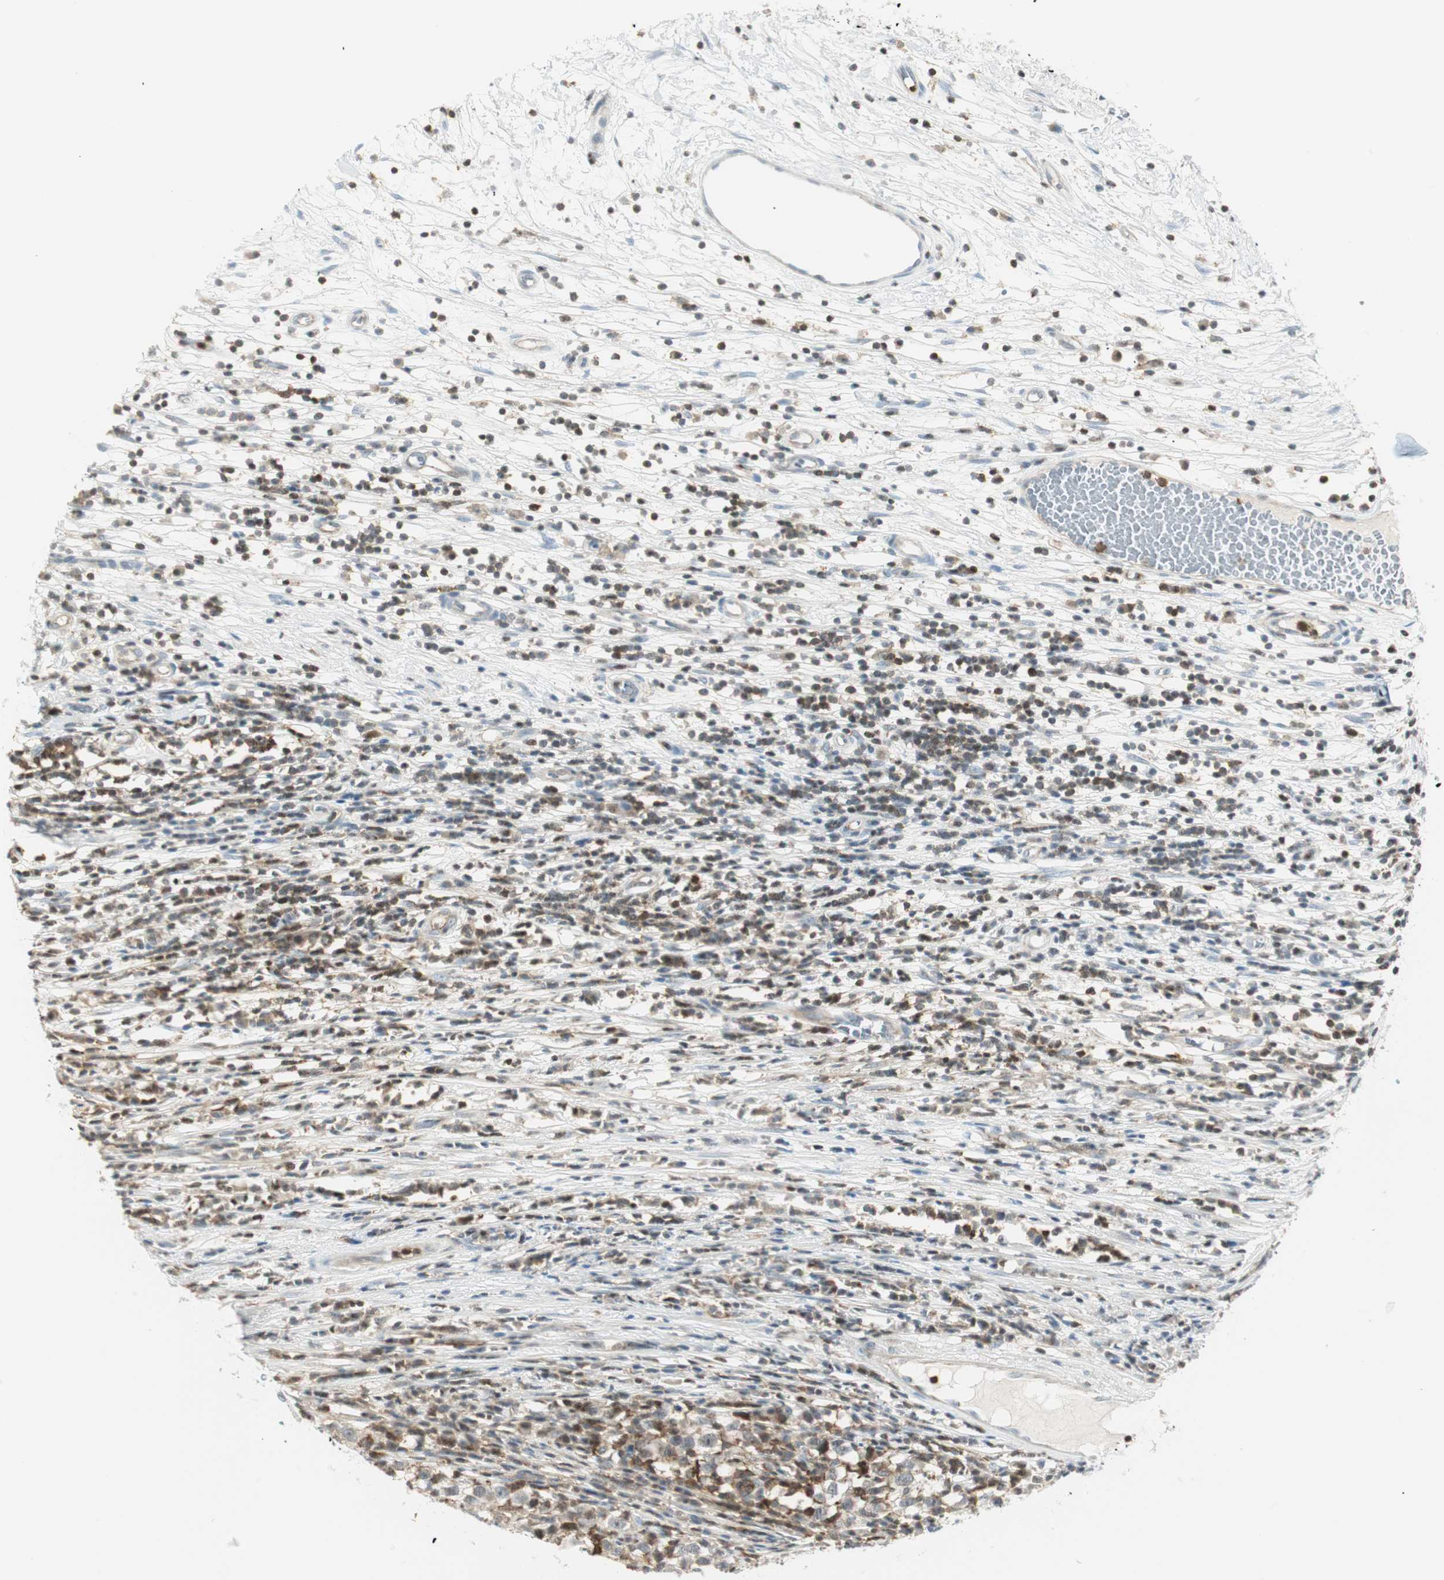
{"staining": {"intensity": "moderate", "quantity": "25%-75%", "location": "cytoplasmic/membranous"}, "tissue": "testis cancer", "cell_type": "Tumor cells", "image_type": "cancer", "snomed": [{"axis": "morphology", "description": "Seminoma, NOS"}, {"axis": "topography", "description": "Testis"}], "caption": "A photomicrograph of human testis cancer stained for a protein shows moderate cytoplasmic/membranous brown staining in tumor cells.", "gene": "PPP1CA", "patient": {"sex": "male", "age": 65}}